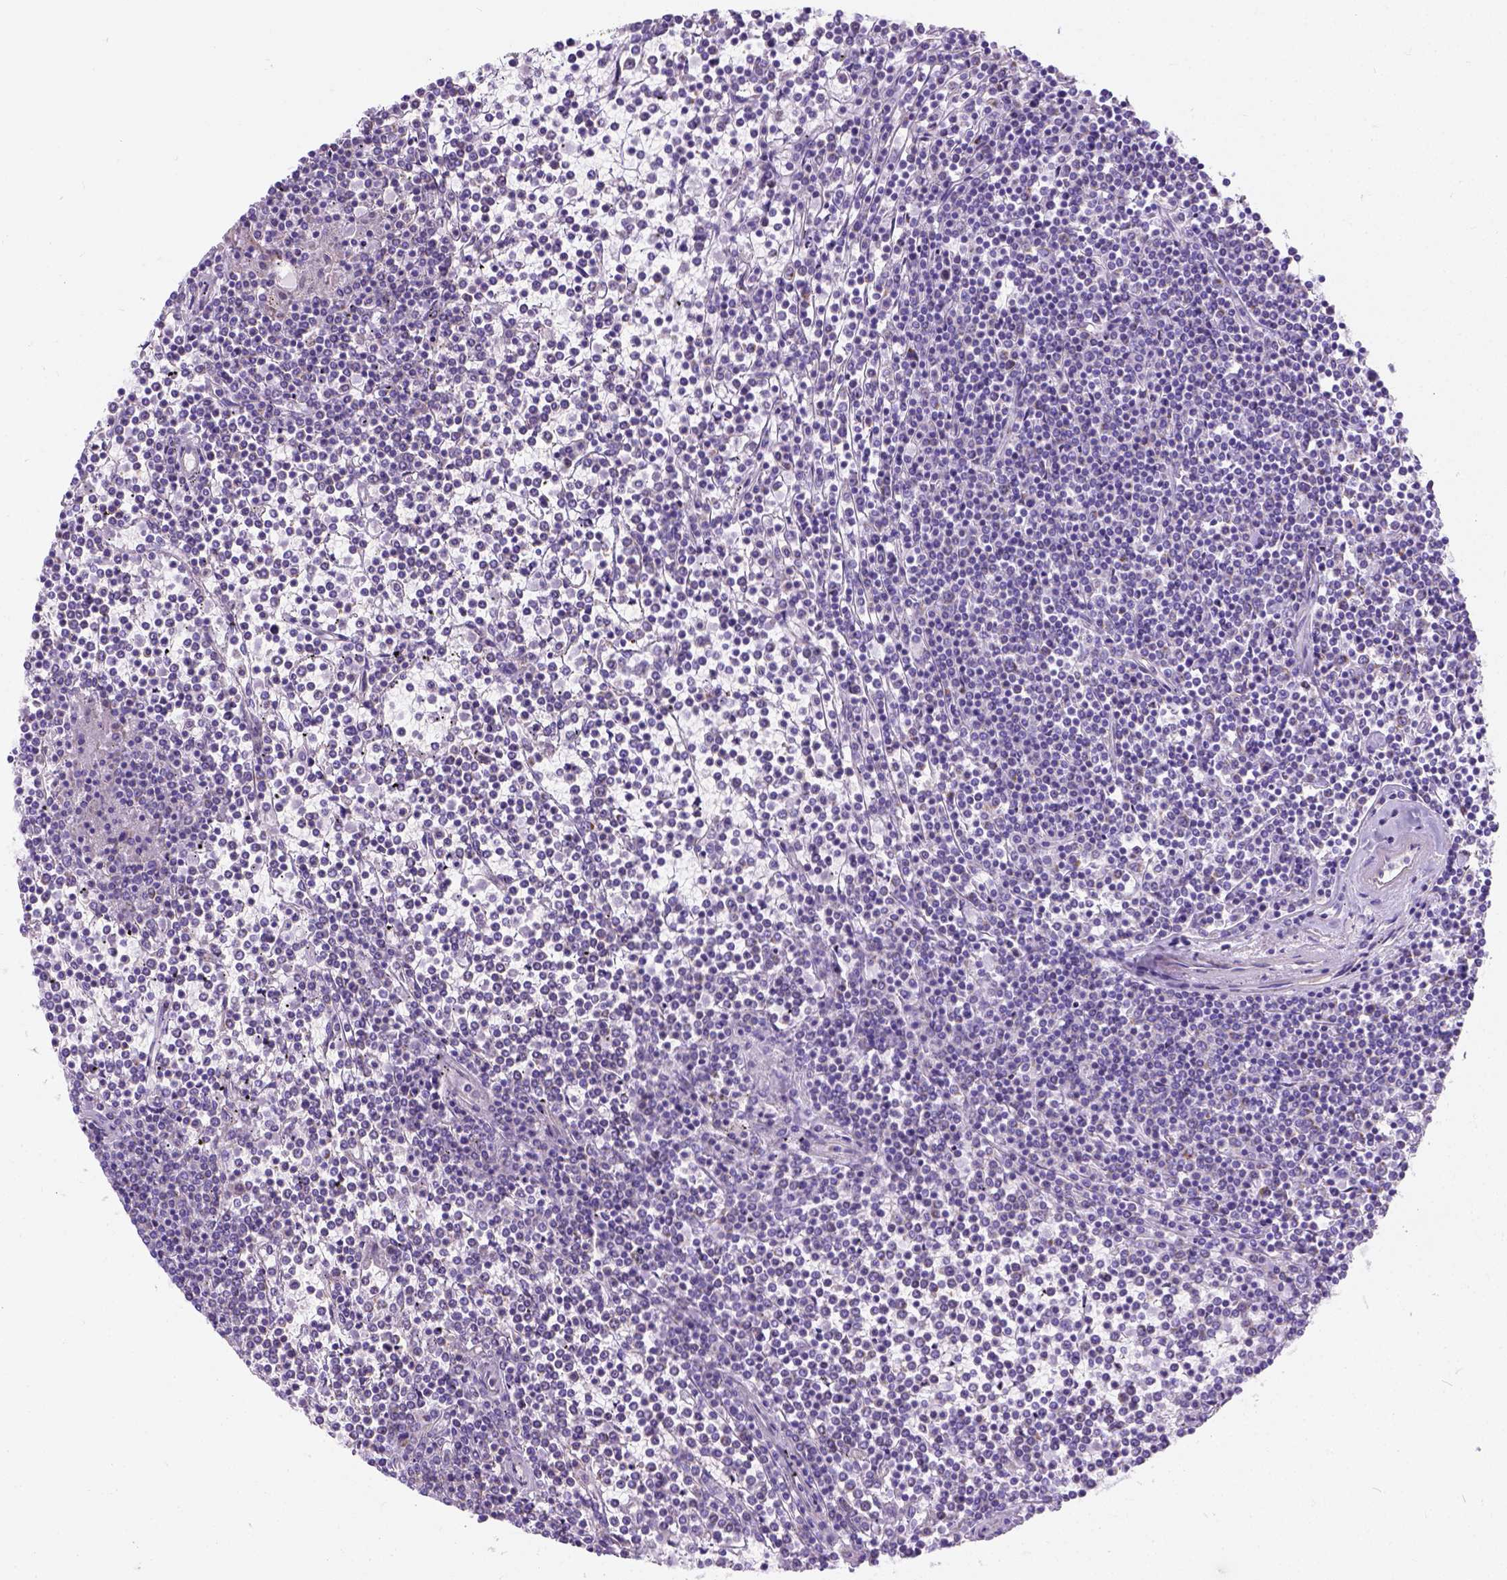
{"staining": {"intensity": "negative", "quantity": "none", "location": "none"}, "tissue": "lymphoma", "cell_type": "Tumor cells", "image_type": "cancer", "snomed": [{"axis": "morphology", "description": "Malignant lymphoma, non-Hodgkin's type, Low grade"}, {"axis": "topography", "description": "Spleen"}], "caption": "Immunohistochemical staining of lymphoma exhibits no significant staining in tumor cells.", "gene": "MYH15", "patient": {"sex": "female", "age": 19}}